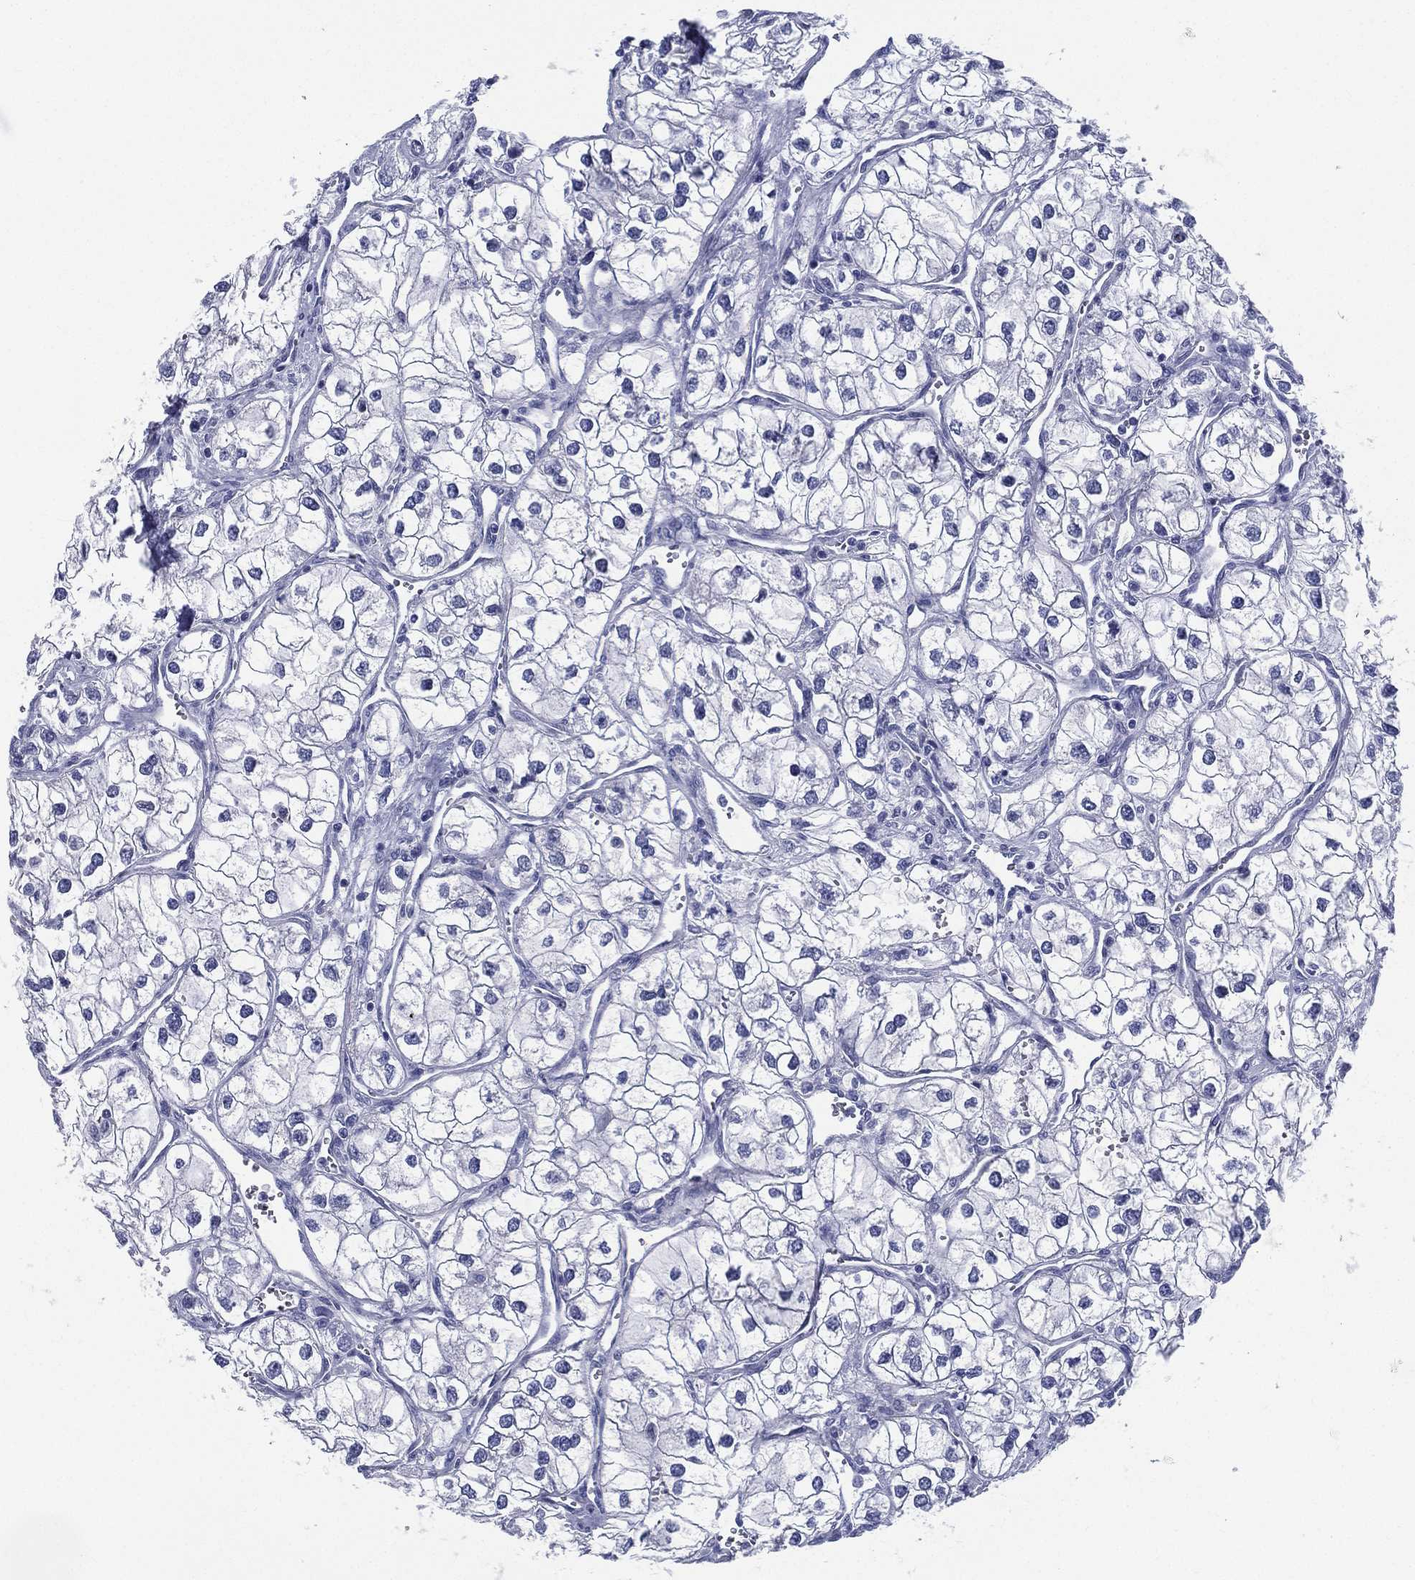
{"staining": {"intensity": "negative", "quantity": "none", "location": "none"}, "tissue": "renal cancer", "cell_type": "Tumor cells", "image_type": "cancer", "snomed": [{"axis": "morphology", "description": "Adenocarcinoma, NOS"}, {"axis": "topography", "description": "Kidney"}], "caption": "This is a photomicrograph of immunohistochemistry staining of renal adenocarcinoma, which shows no expression in tumor cells.", "gene": "RSPH4A", "patient": {"sex": "male", "age": 59}}